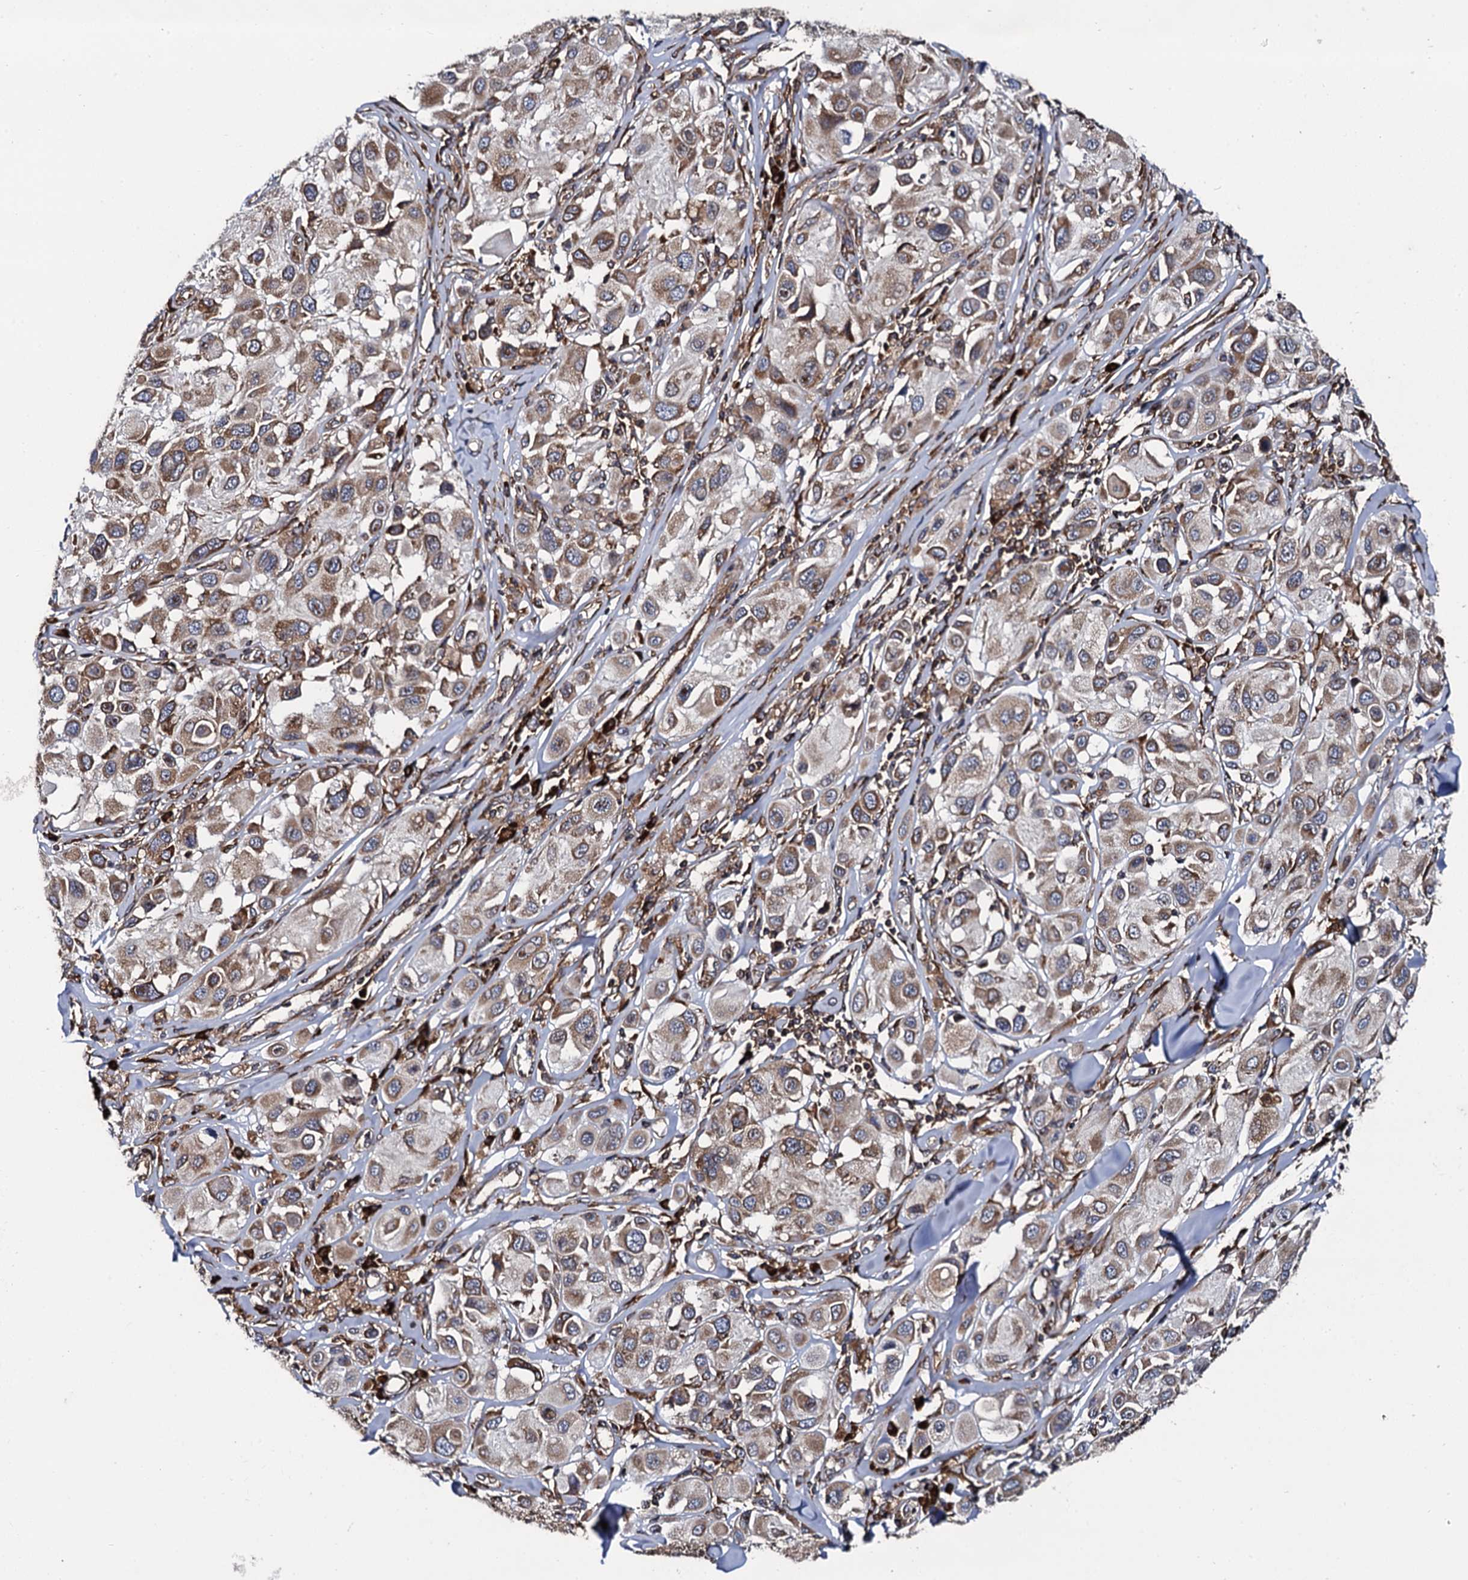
{"staining": {"intensity": "moderate", "quantity": ">75%", "location": "cytoplasmic/membranous"}, "tissue": "melanoma", "cell_type": "Tumor cells", "image_type": "cancer", "snomed": [{"axis": "morphology", "description": "Malignant melanoma, Metastatic site"}, {"axis": "topography", "description": "Skin"}], "caption": "Protein staining displays moderate cytoplasmic/membranous staining in approximately >75% of tumor cells in malignant melanoma (metastatic site).", "gene": "SPTY2D1", "patient": {"sex": "male", "age": 41}}